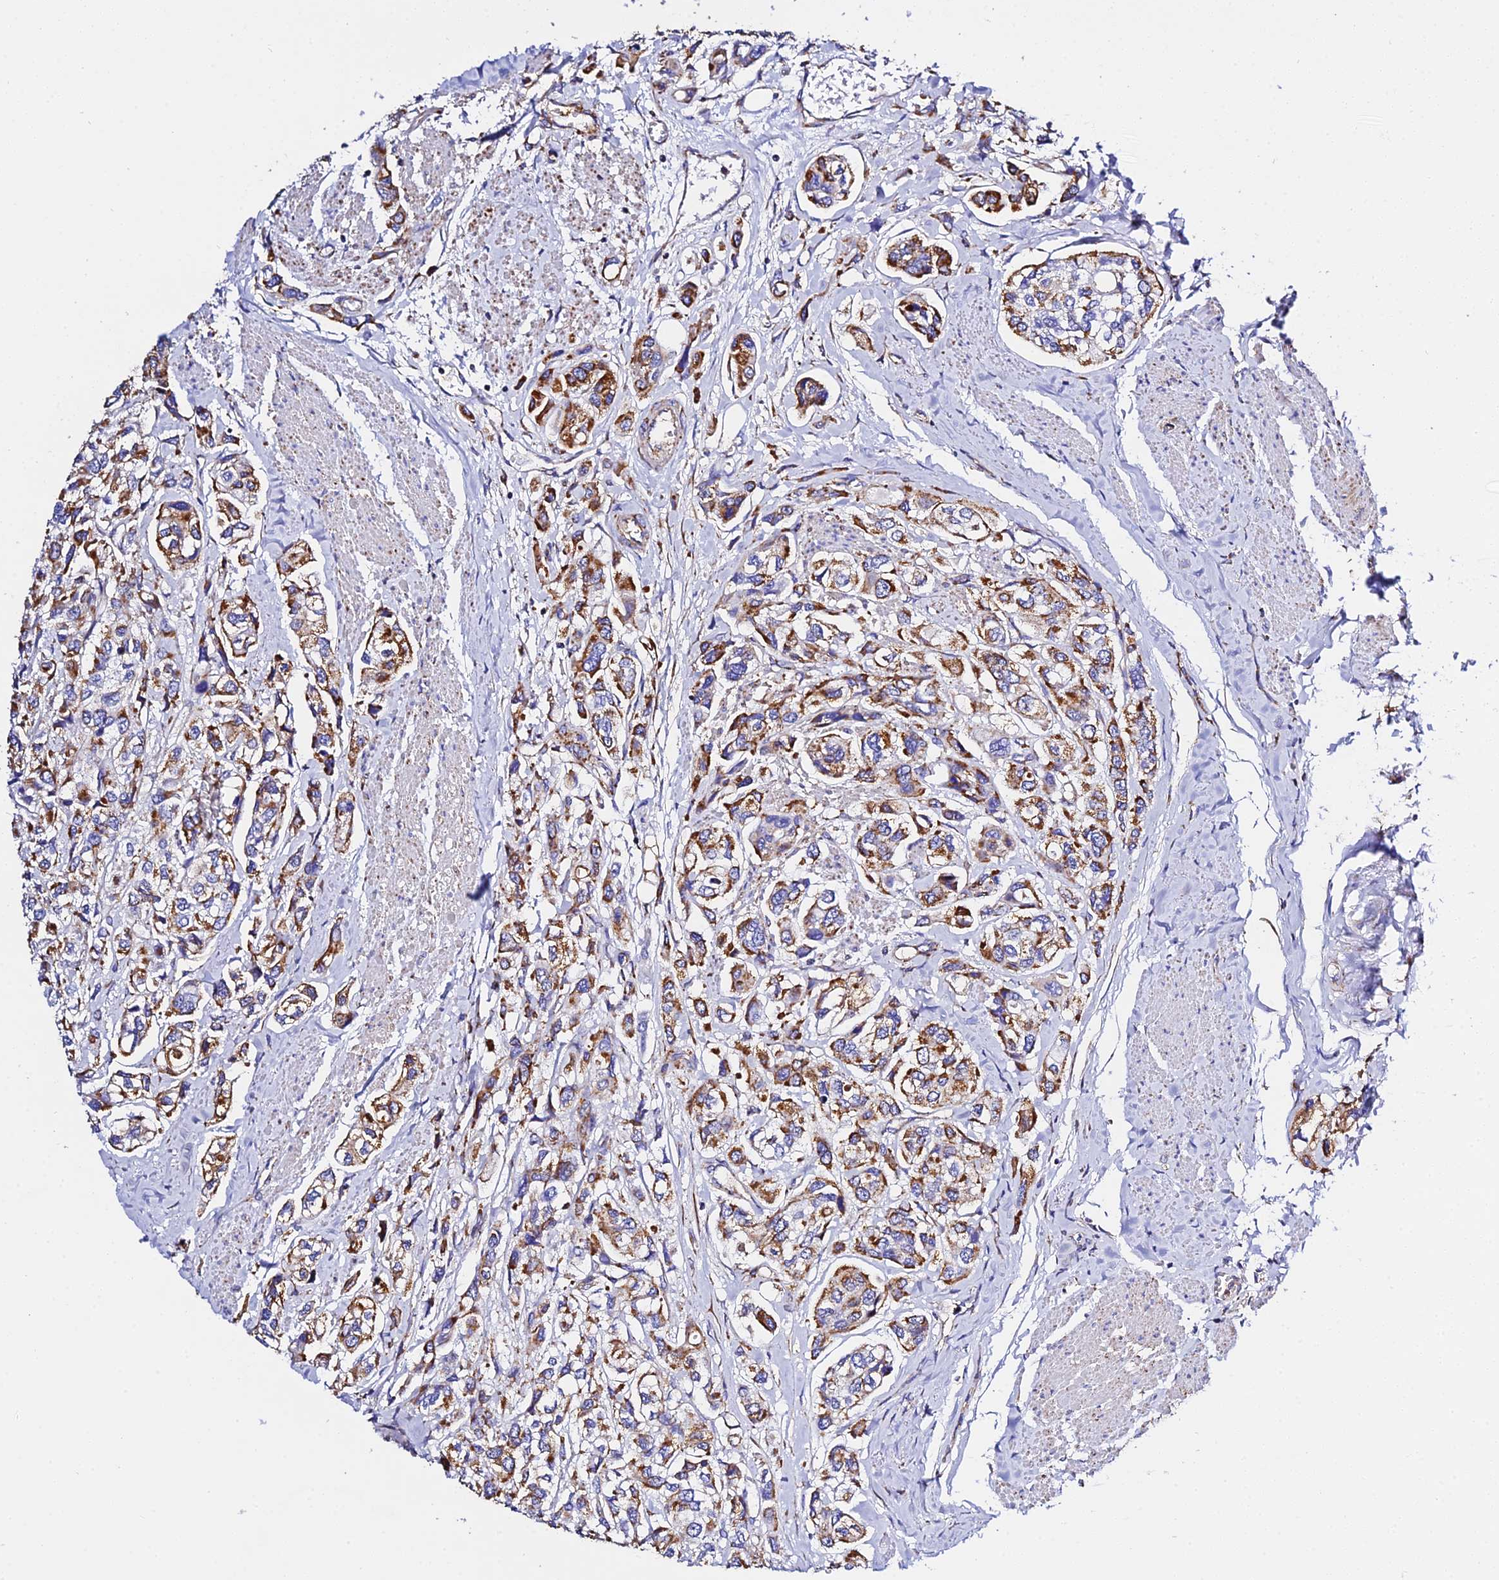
{"staining": {"intensity": "strong", "quantity": ">75%", "location": "cytoplasmic/membranous"}, "tissue": "urothelial cancer", "cell_type": "Tumor cells", "image_type": "cancer", "snomed": [{"axis": "morphology", "description": "Urothelial carcinoma, High grade"}, {"axis": "topography", "description": "Urinary bladder"}], "caption": "This histopathology image demonstrates IHC staining of urothelial cancer, with high strong cytoplasmic/membranous staining in about >75% of tumor cells.", "gene": "ZNF573", "patient": {"sex": "male", "age": 67}}